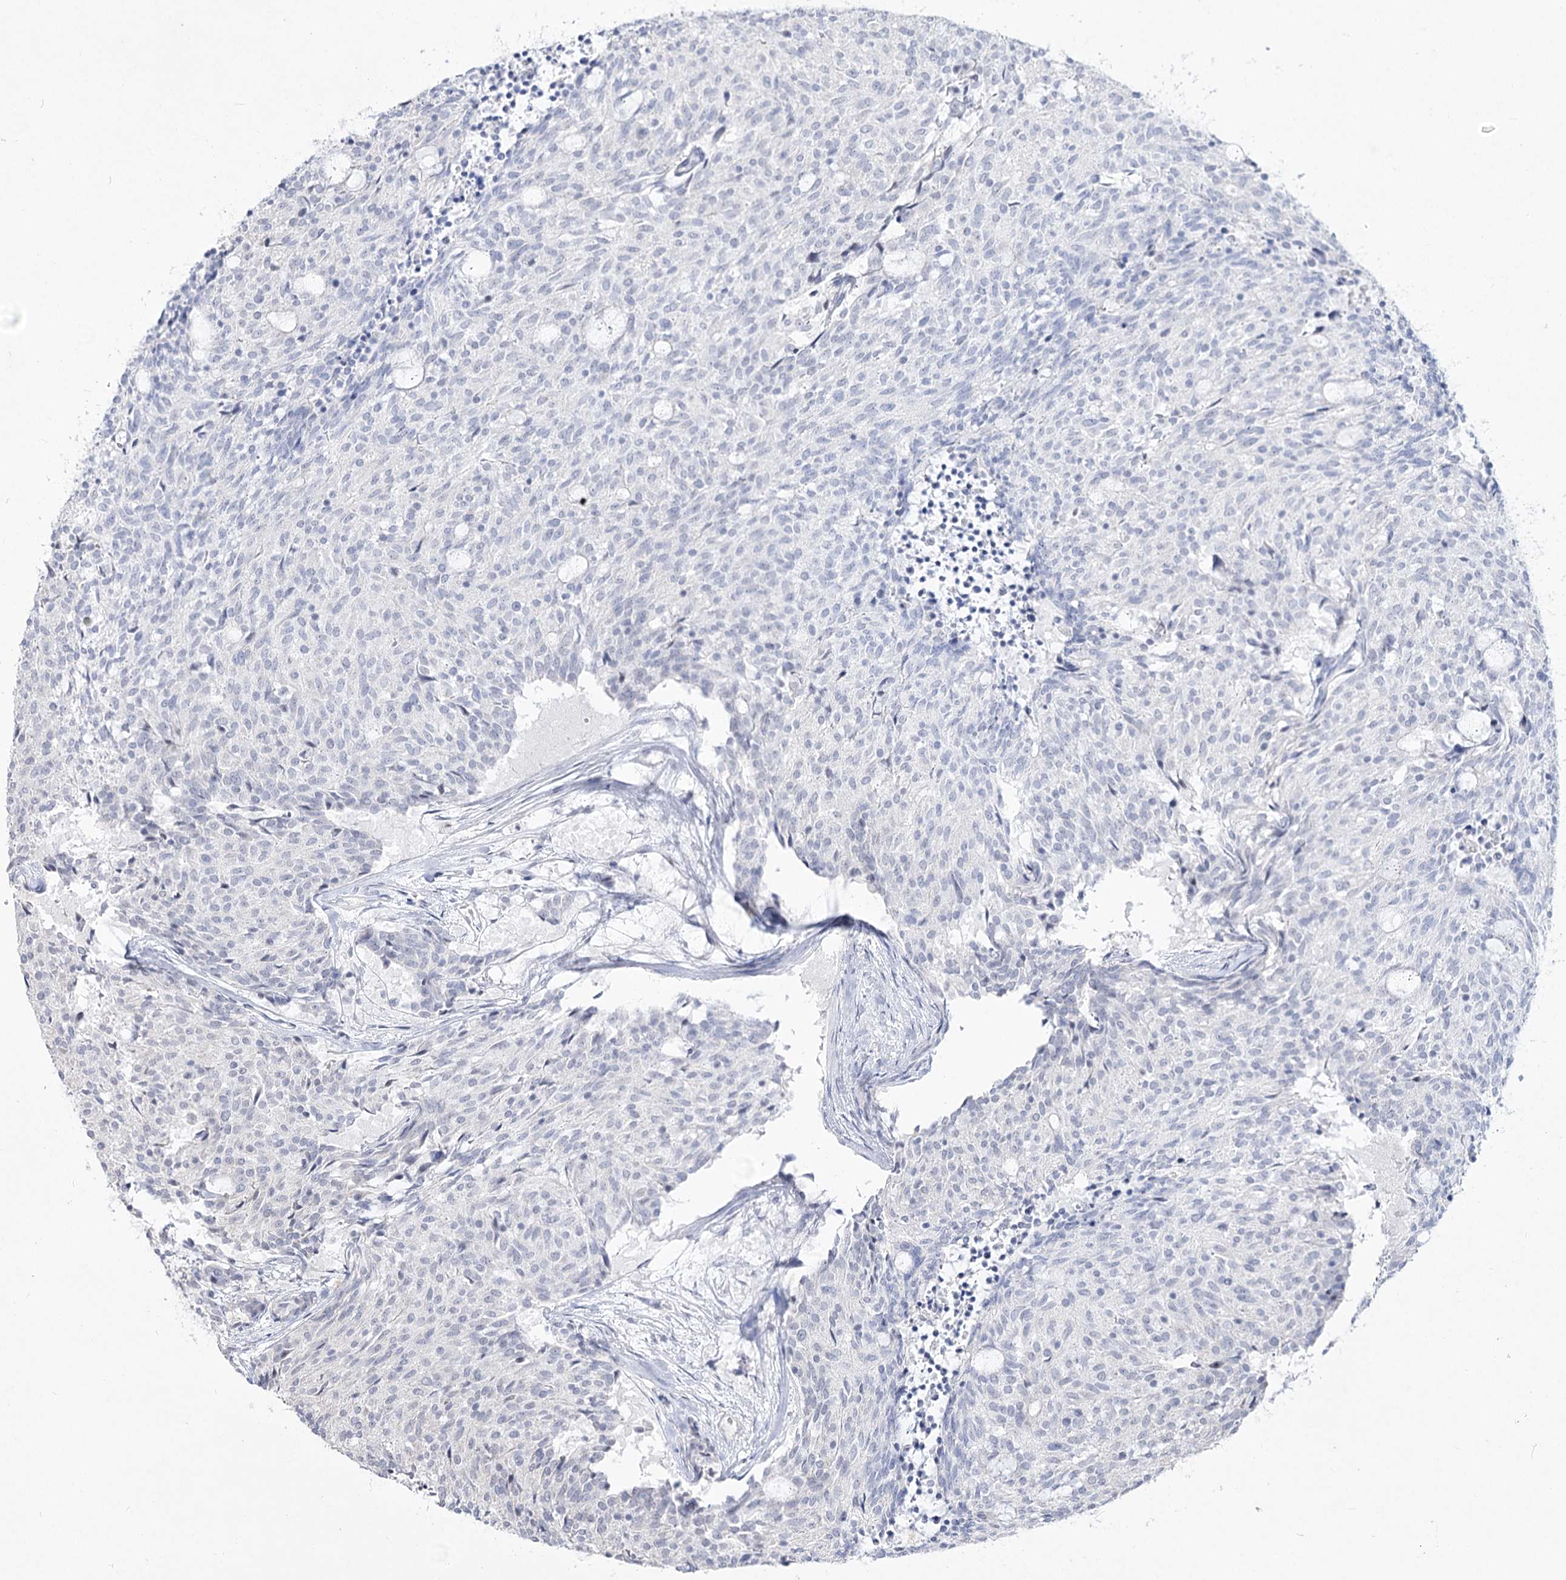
{"staining": {"intensity": "negative", "quantity": "none", "location": "none"}, "tissue": "carcinoid", "cell_type": "Tumor cells", "image_type": "cancer", "snomed": [{"axis": "morphology", "description": "Carcinoid, malignant, NOS"}, {"axis": "topography", "description": "Pancreas"}], "caption": "This is a image of immunohistochemistry staining of carcinoid, which shows no positivity in tumor cells.", "gene": "DDX50", "patient": {"sex": "female", "age": 54}}